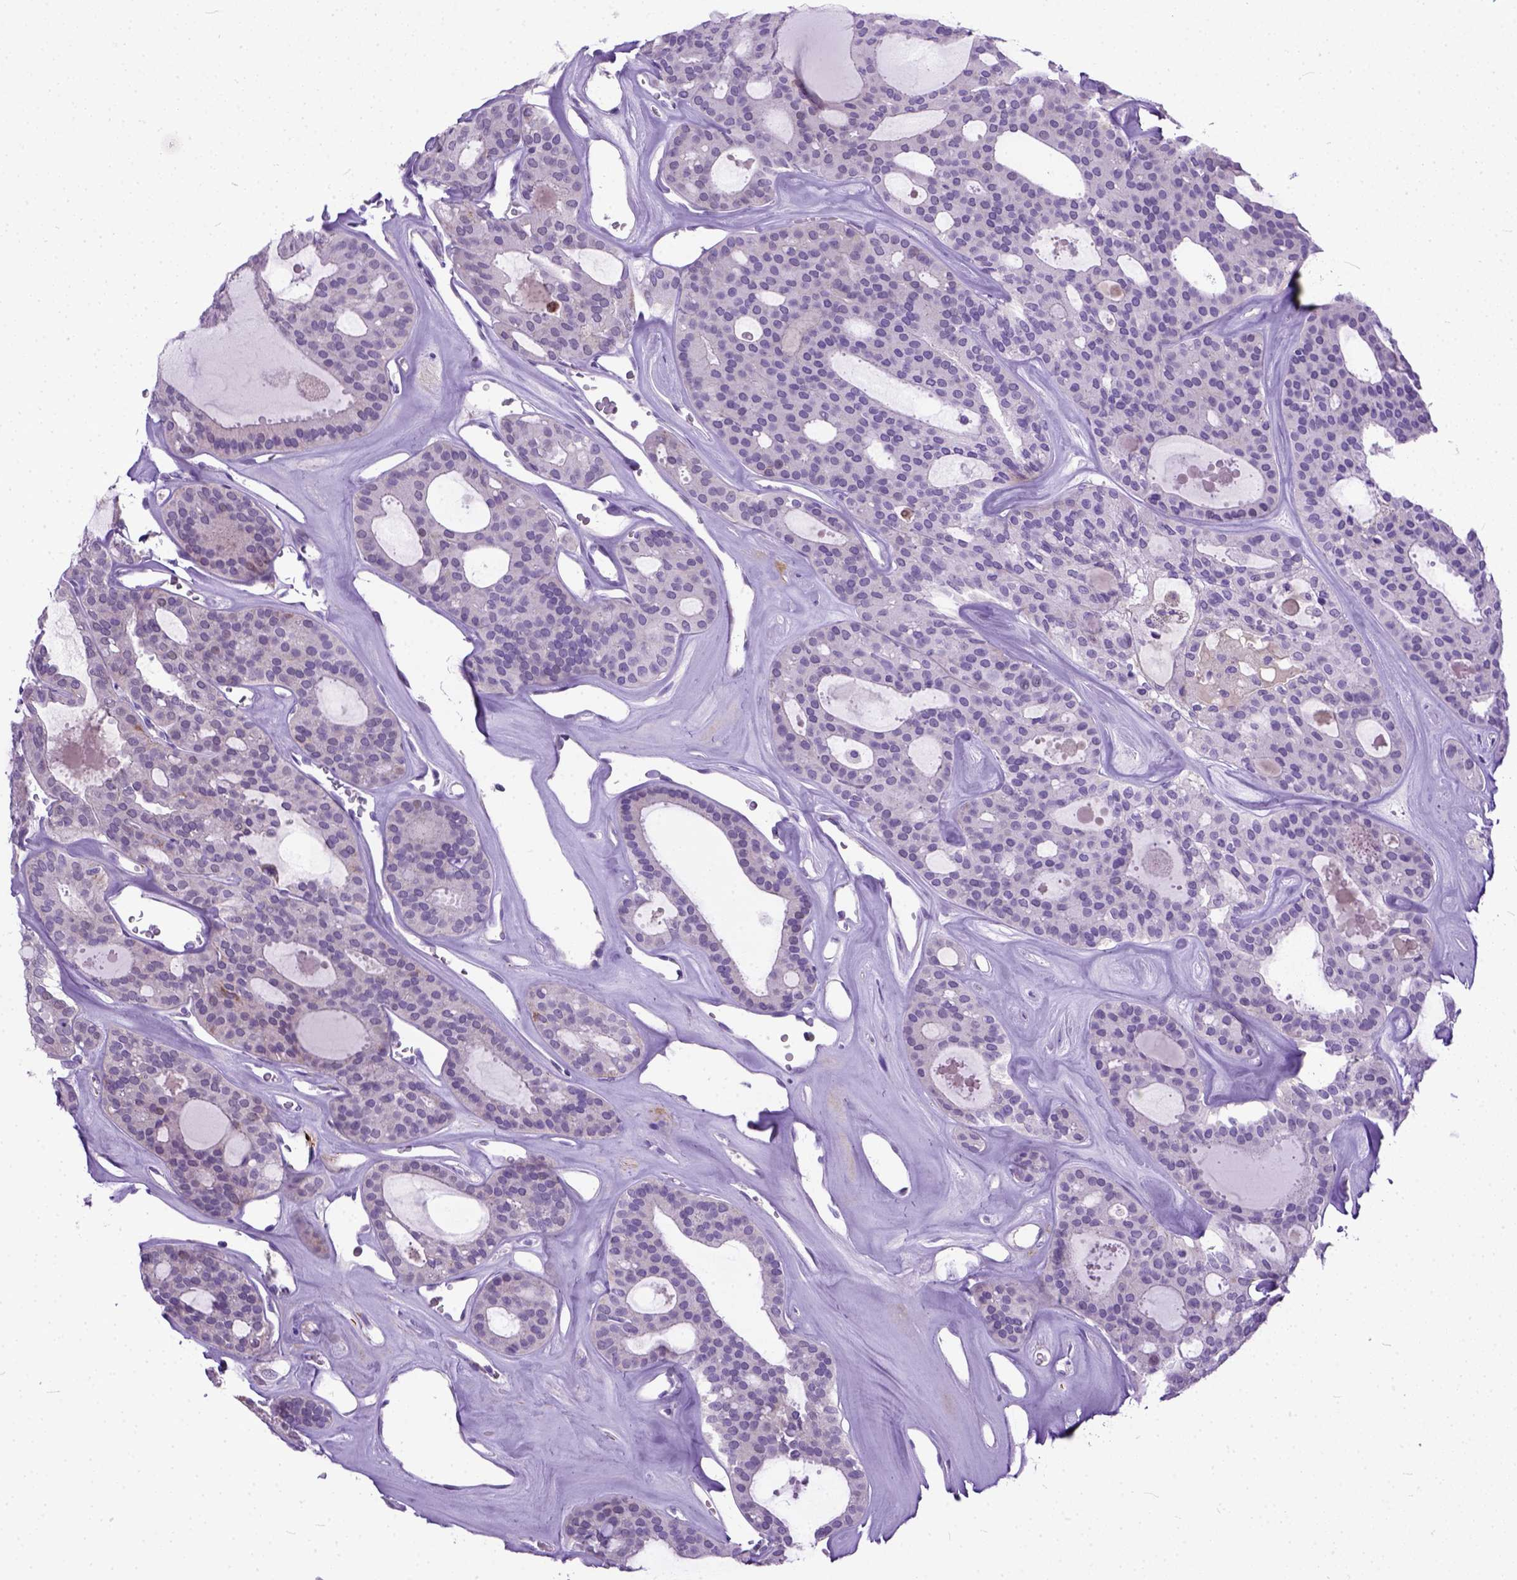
{"staining": {"intensity": "negative", "quantity": "none", "location": "none"}, "tissue": "thyroid cancer", "cell_type": "Tumor cells", "image_type": "cancer", "snomed": [{"axis": "morphology", "description": "Follicular adenoma carcinoma, NOS"}, {"axis": "topography", "description": "Thyroid gland"}], "caption": "DAB (3,3'-diaminobenzidine) immunohistochemical staining of human thyroid cancer shows no significant positivity in tumor cells. (DAB immunohistochemistry visualized using brightfield microscopy, high magnification).", "gene": "PLK5", "patient": {"sex": "male", "age": 75}}